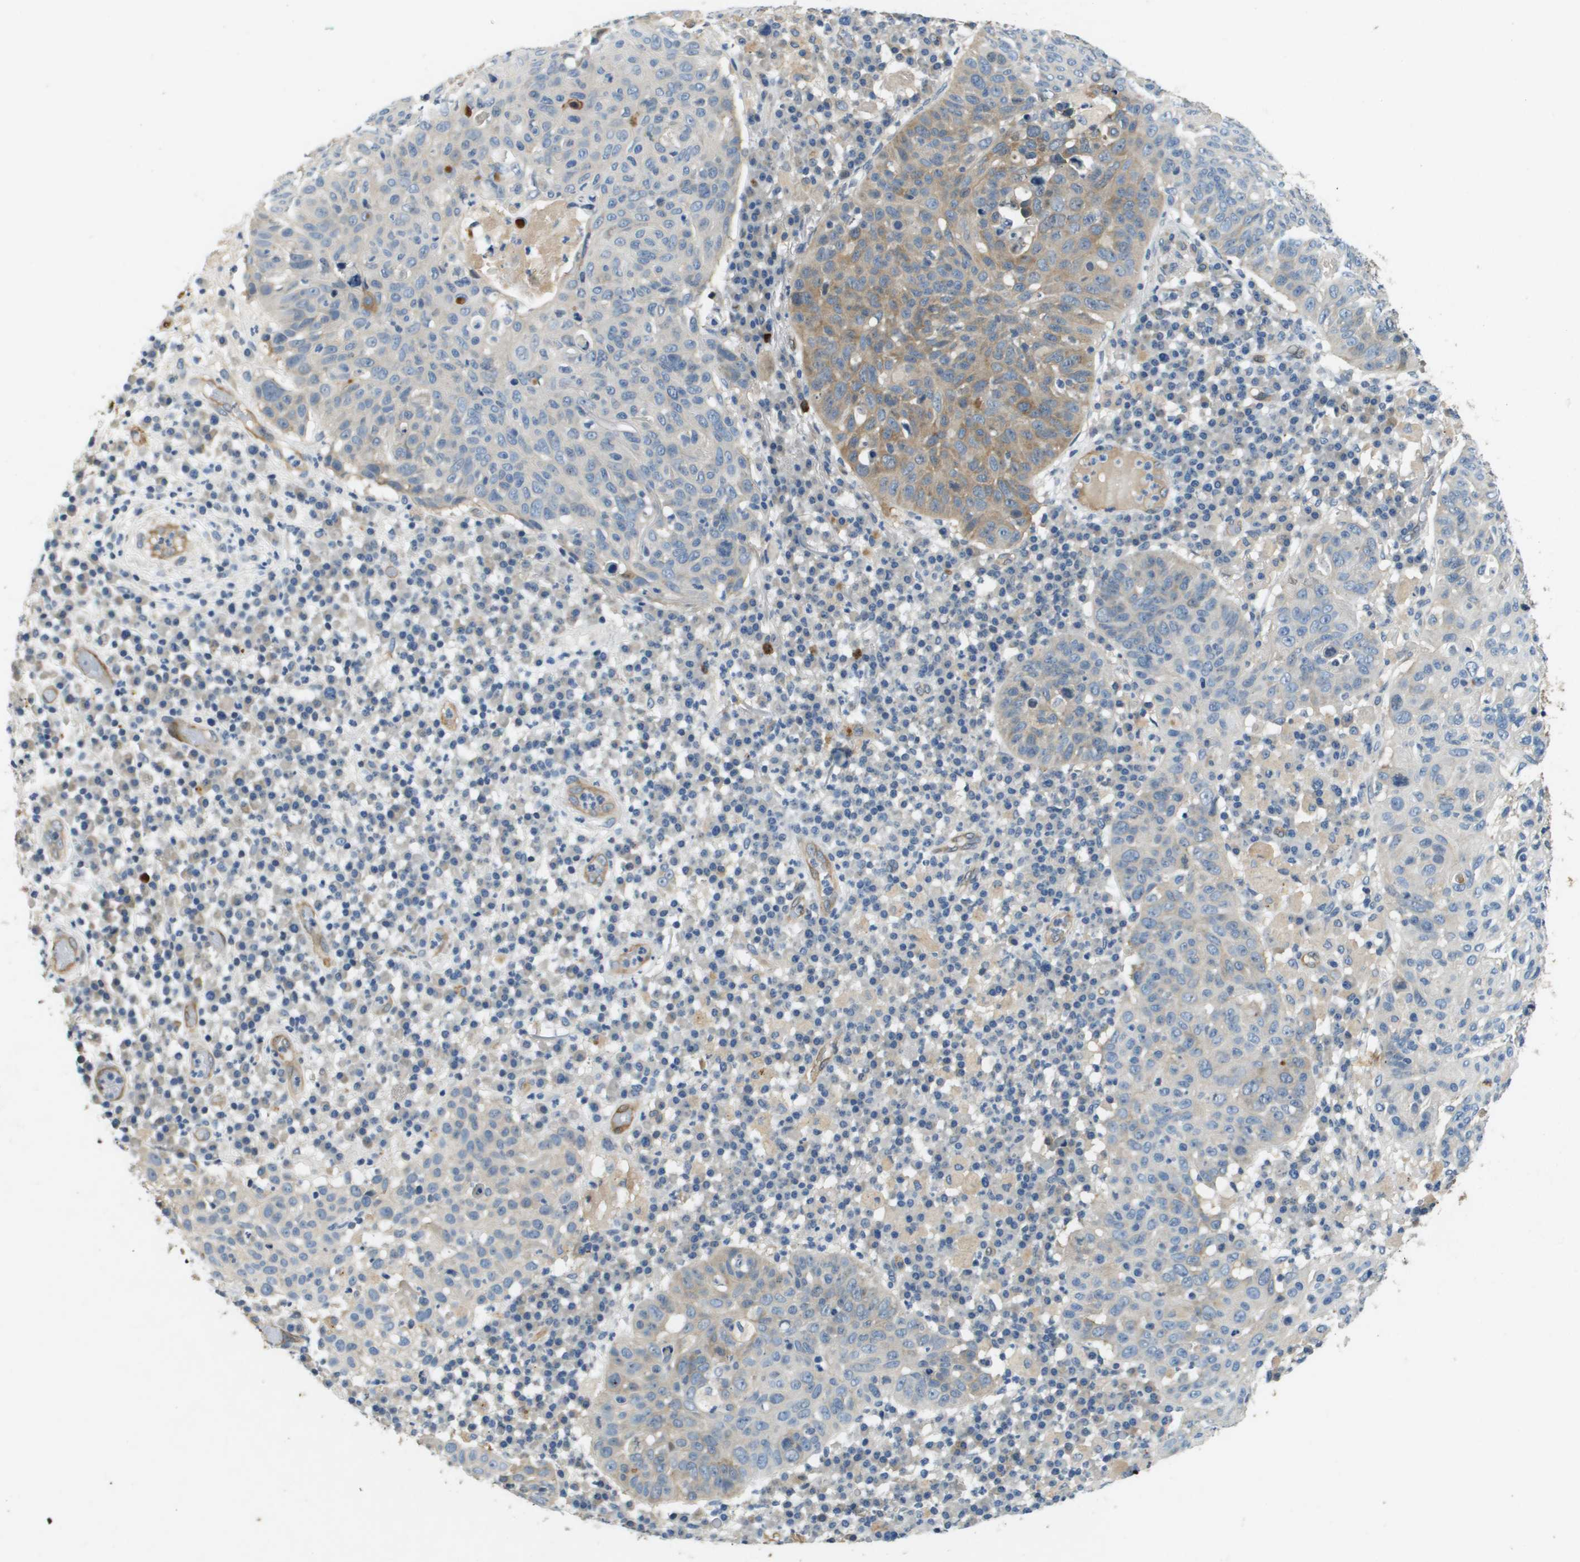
{"staining": {"intensity": "moderate", "quantity": "<25%", "location": "cytoplasmic/membranous"}, "tissue": "skin cancer", "cell_type": "Tumor cells", "image_type": "cancer", "snomed": [{"axis": "morphology", "description": "Squamous cell carcinoma in situ, NOS"}, {"axis": "morphology", "description": "Squamous cell carcinoma, NOS"}, {"axis": "topography", "description": "Skin"}], "caption": "There is low levels of moderate cytoplasmic/membranous staining in tumor cells of skin squamous cell carcinoma in situ, as demonstrated by immunohistochemical staining (brown color).", "gene": "PGAP3", "patient": {"sex": "male", "age": 93}}